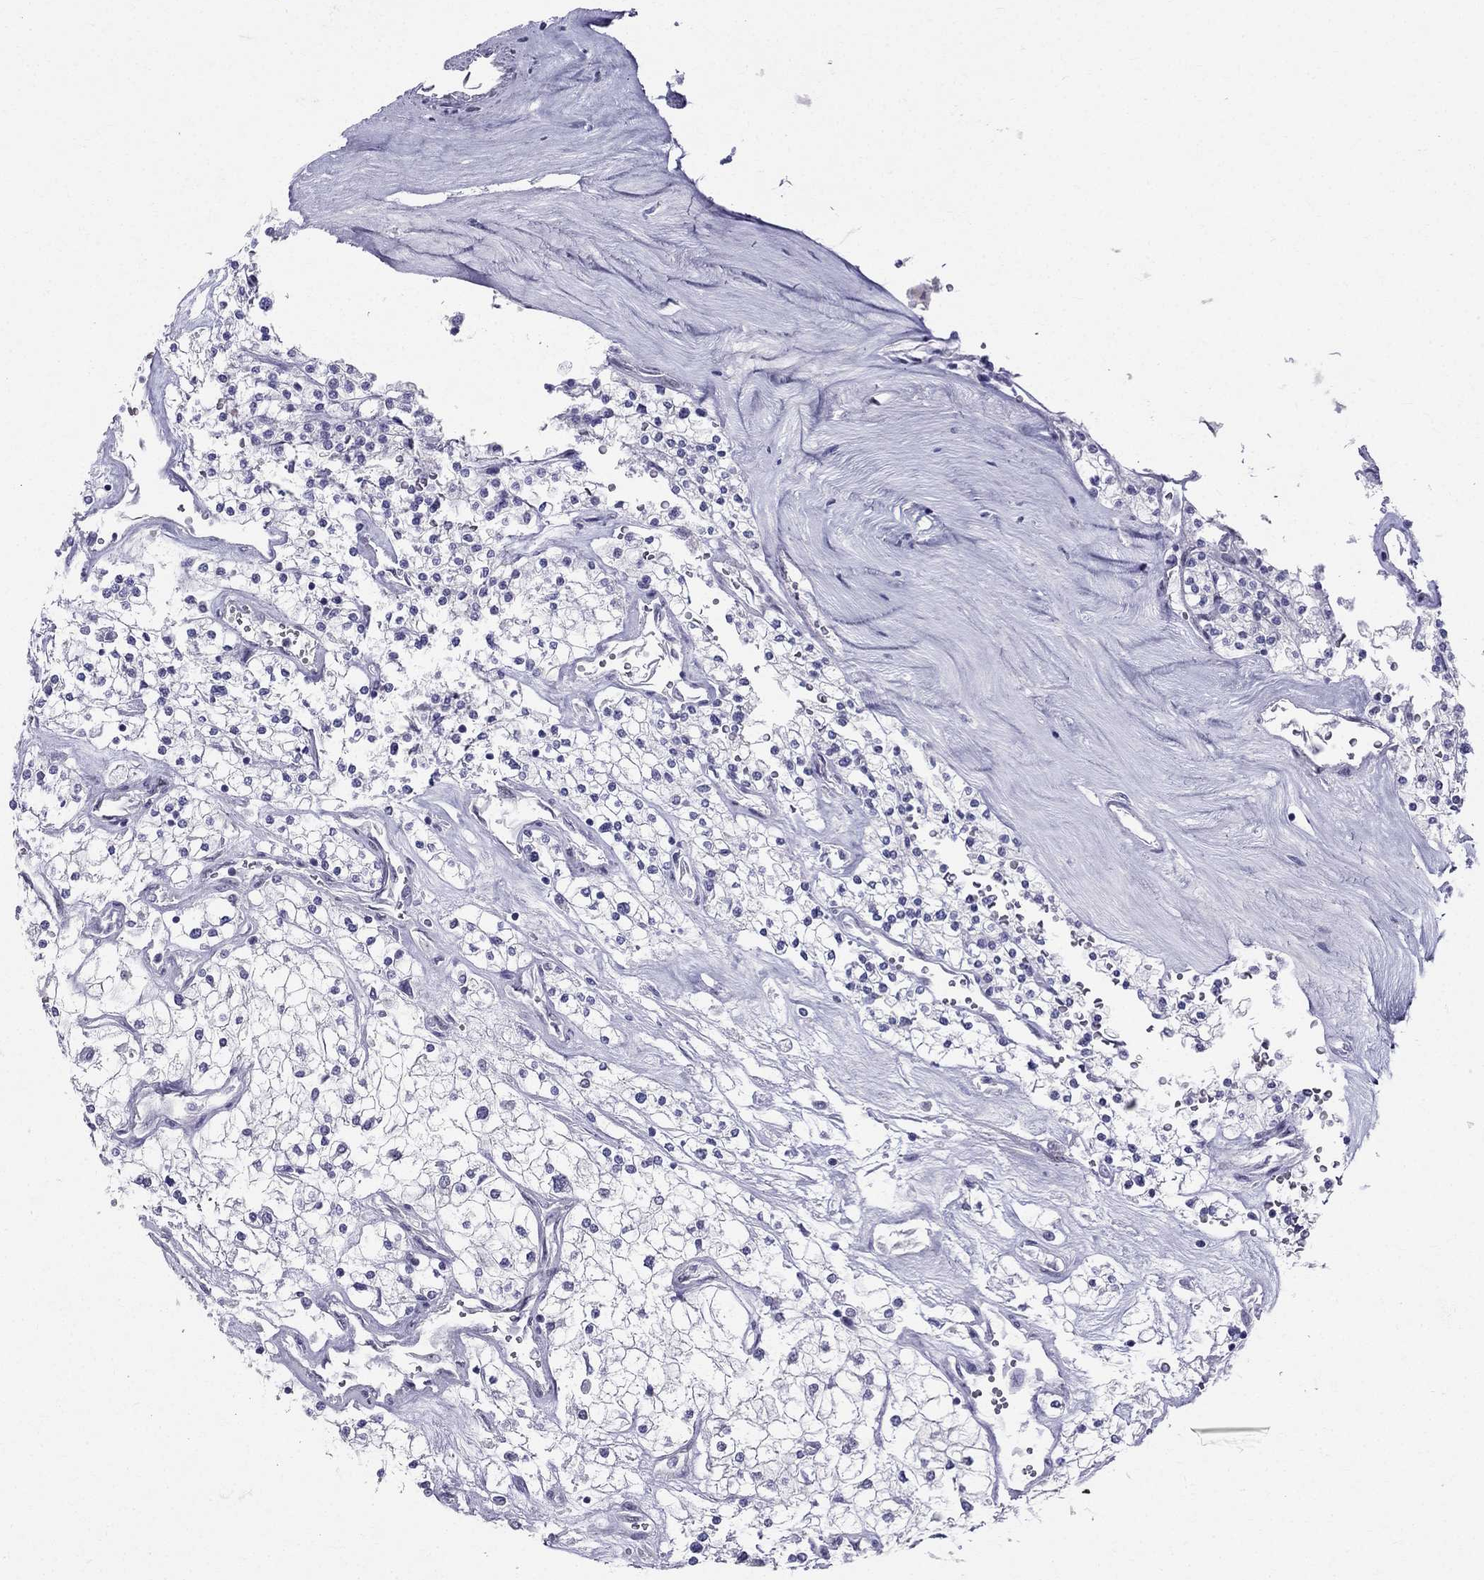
{"staining": {"intensity": "negative", "quantity": "none", "location": "none"}, "tissue": "renal cancer", "cell_type": "Tumor cells", "image_type": "cancer", "snomed": [{"axis": "morphology", "description": "Adenocarcinoma, NOS"}, {"axis": "topography", "description": "Kidney"}], "caption": "A high-resolution histopathology image shows immunohistochemistry staining of renal adenocarcinoma, which demonstrates no significant positivity in tumor cells.", "gene": "BAG5", "patient": {"sex": "male", "age": 80}}